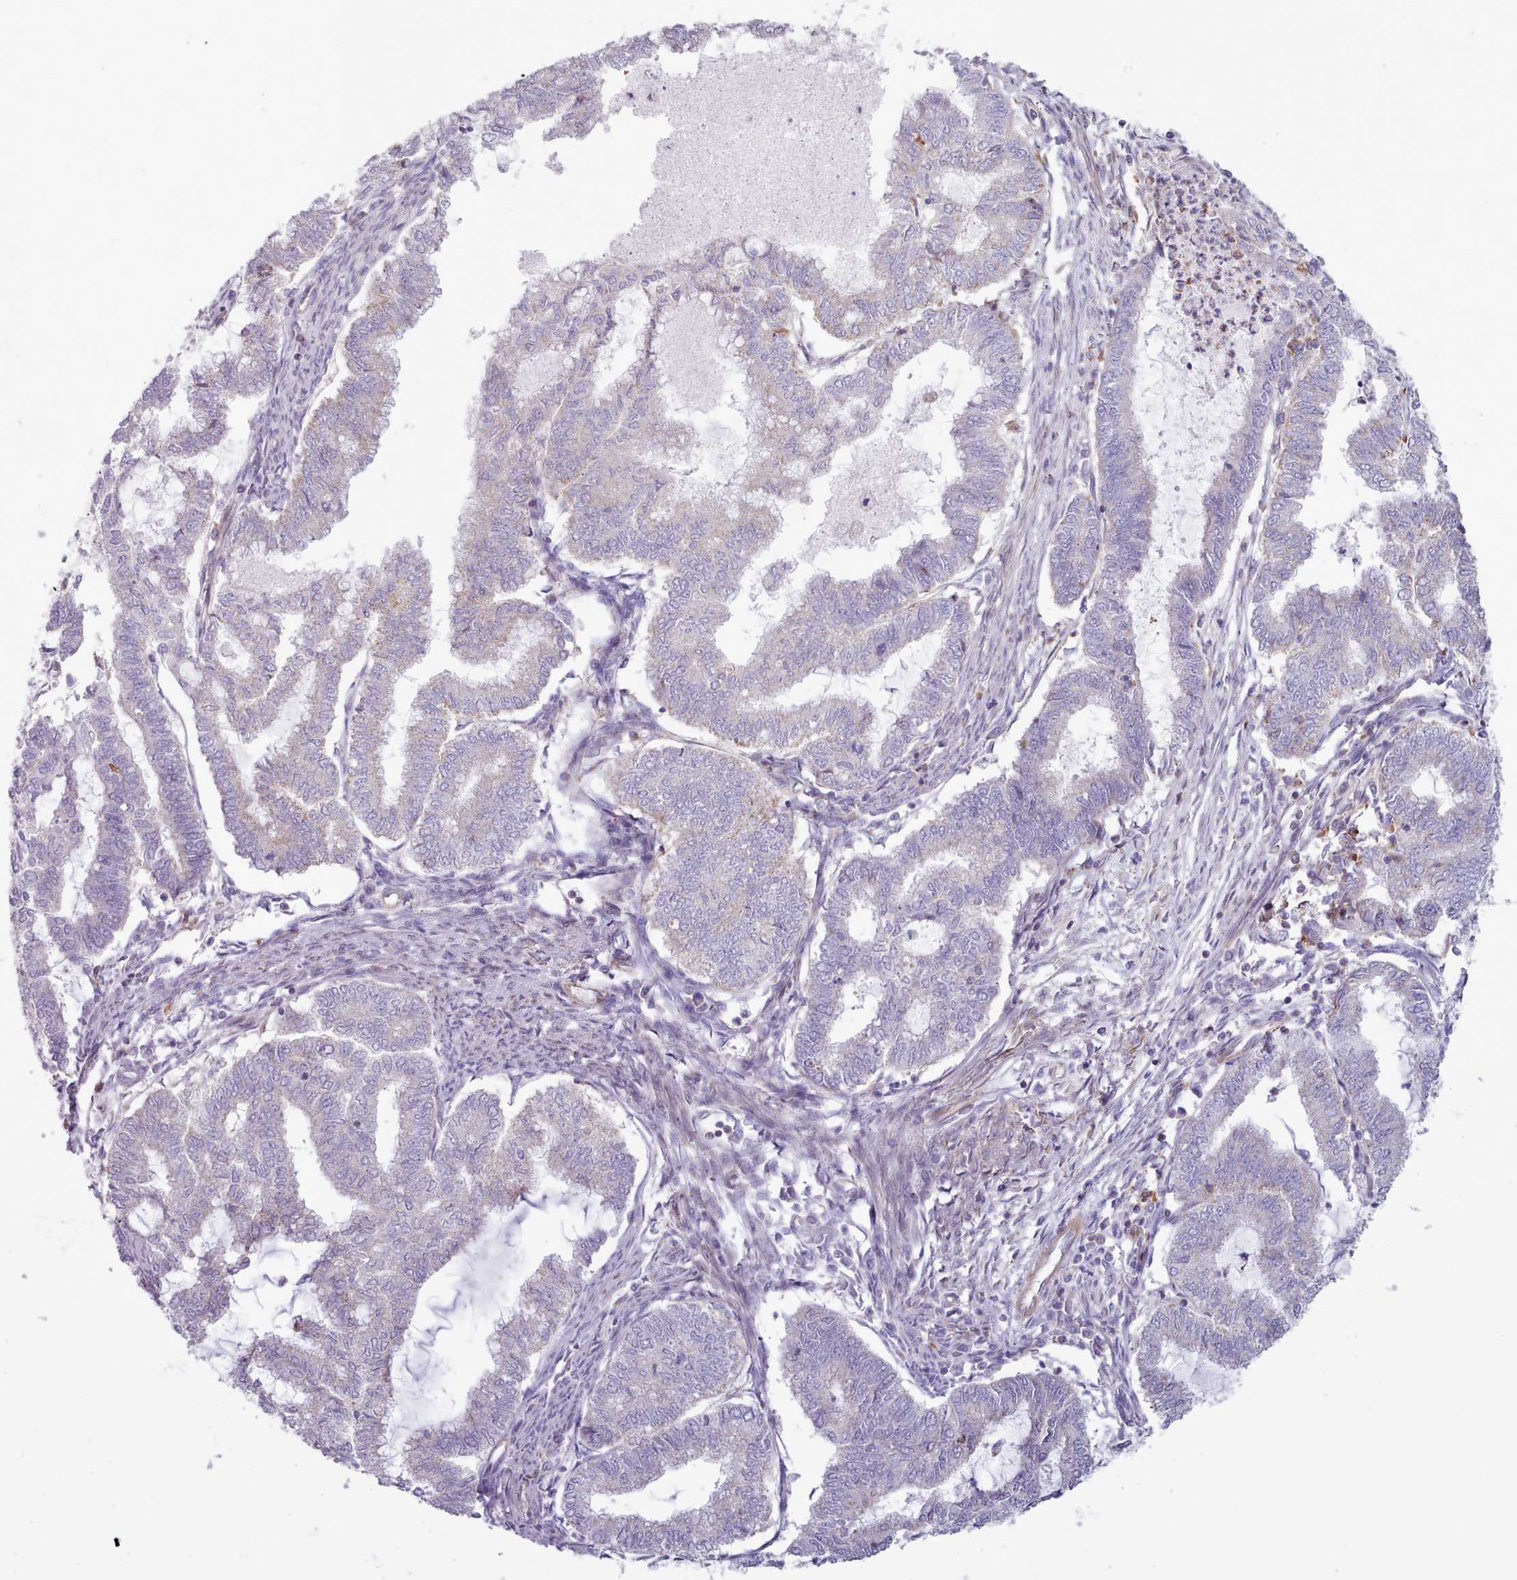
{"staining": {"intensity": "negative", "quantity": "none", "location": "none"}, "tissue": "endometrial cancer", "cell_type": "Tumor cells", "image_type": "cancer", "snomed": [{"axis": "morphology", "description": "Adenocarcinoma, NOS"}, {"axis": "topography", "description": "Endometrium"}], "caption": "Image shows no significant protein expression in tumor cells of endometrial adenocarcinoma.", "gene": "TENT4B", "patient": {"sex": "female", "age": 79}}